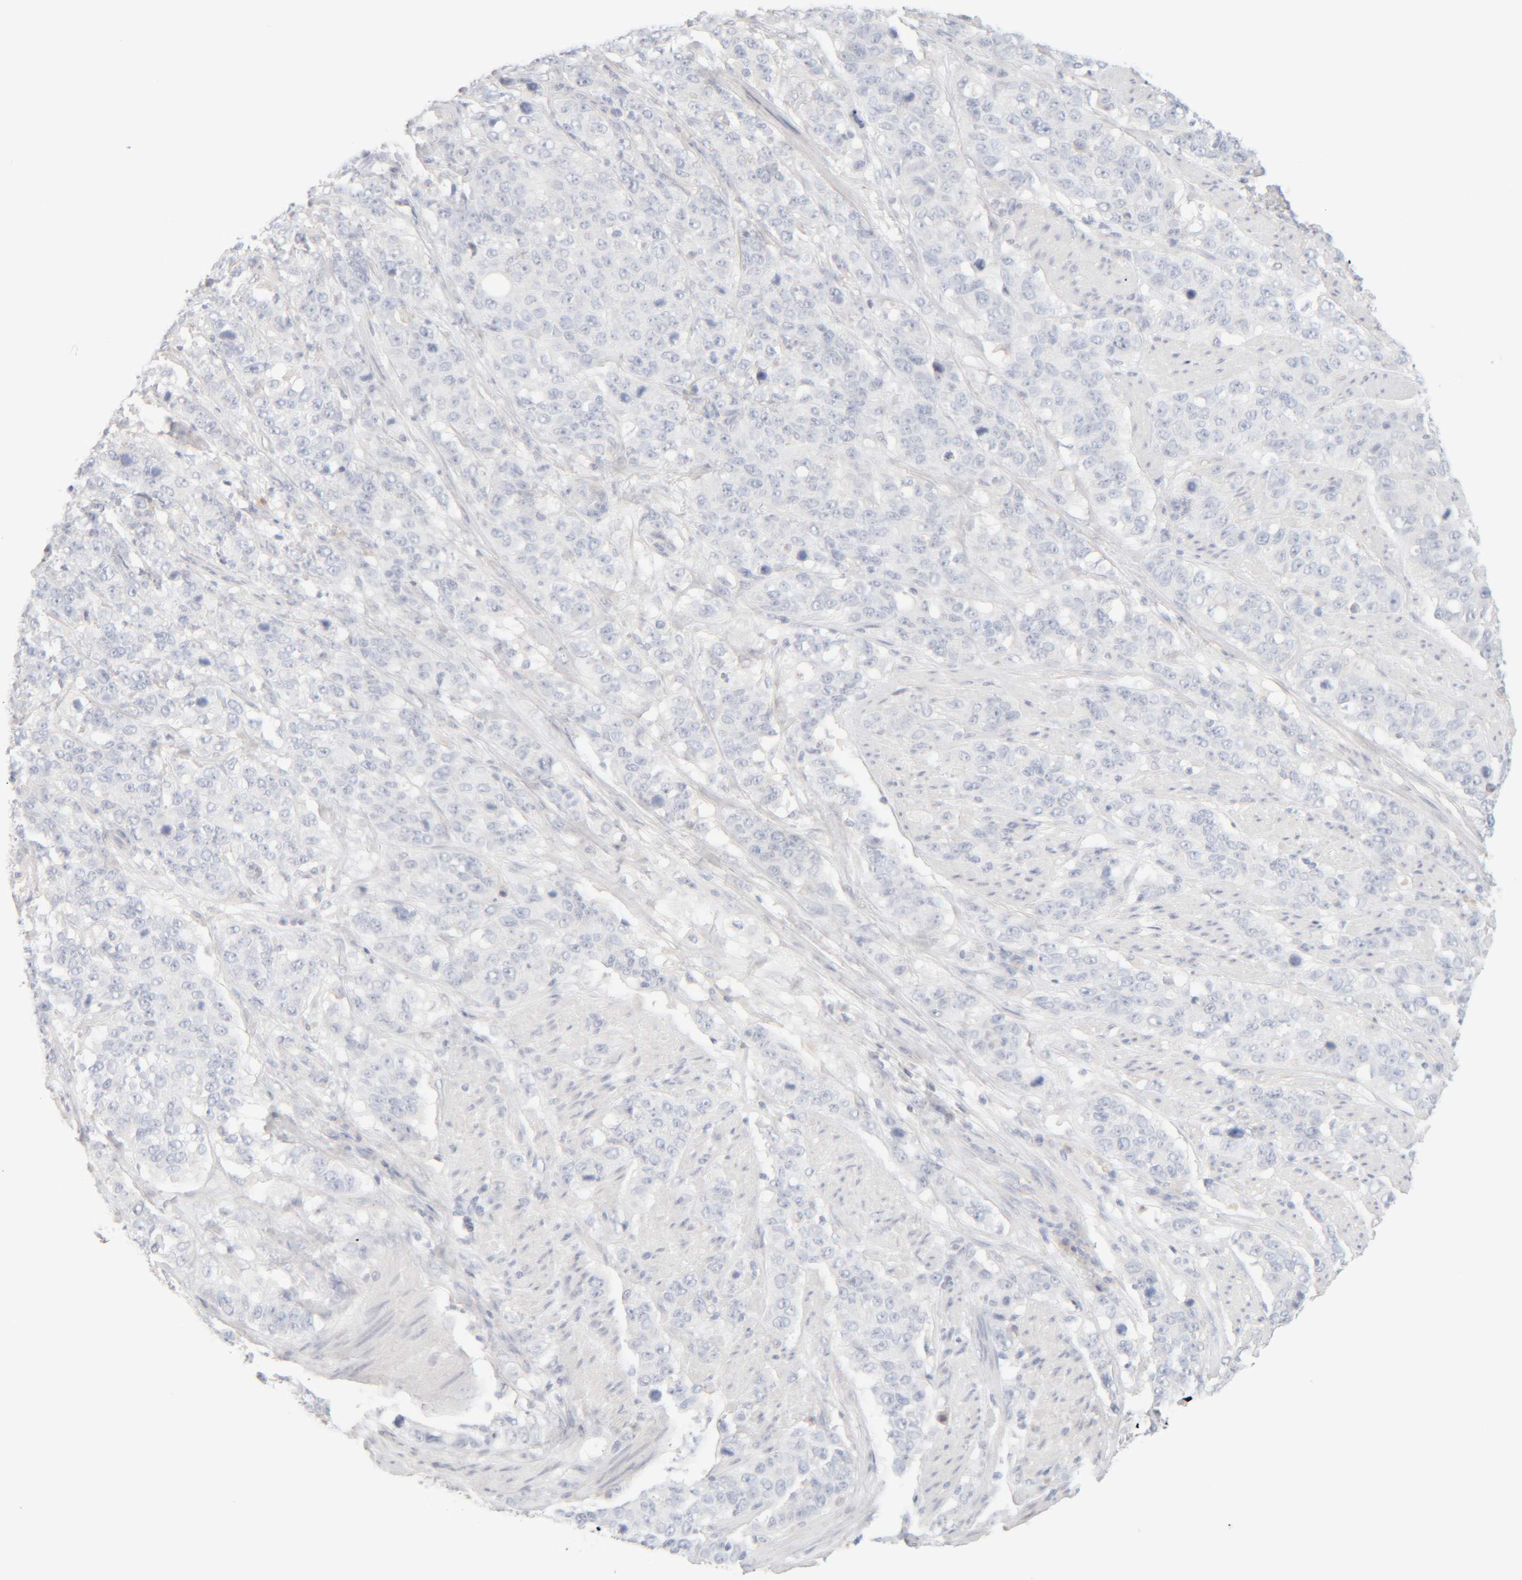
{"staining": {"intensity": "negative", "quantity": "none", "location": "none"}, "tissue": "stomach cancer", "cell_type": "Tumor cells", "image_type": "cancer", "snomed": [{"axis": "morphology", "description": "Adenocarcinoma, NOS"}, {"axis": "topography", "description": "Stomach"}], "caption": "Tumor cells are negative for brown protein staining in stomach cancer.", "gene": "RIDA", "patient": {"sex": "male", "age": 48}}